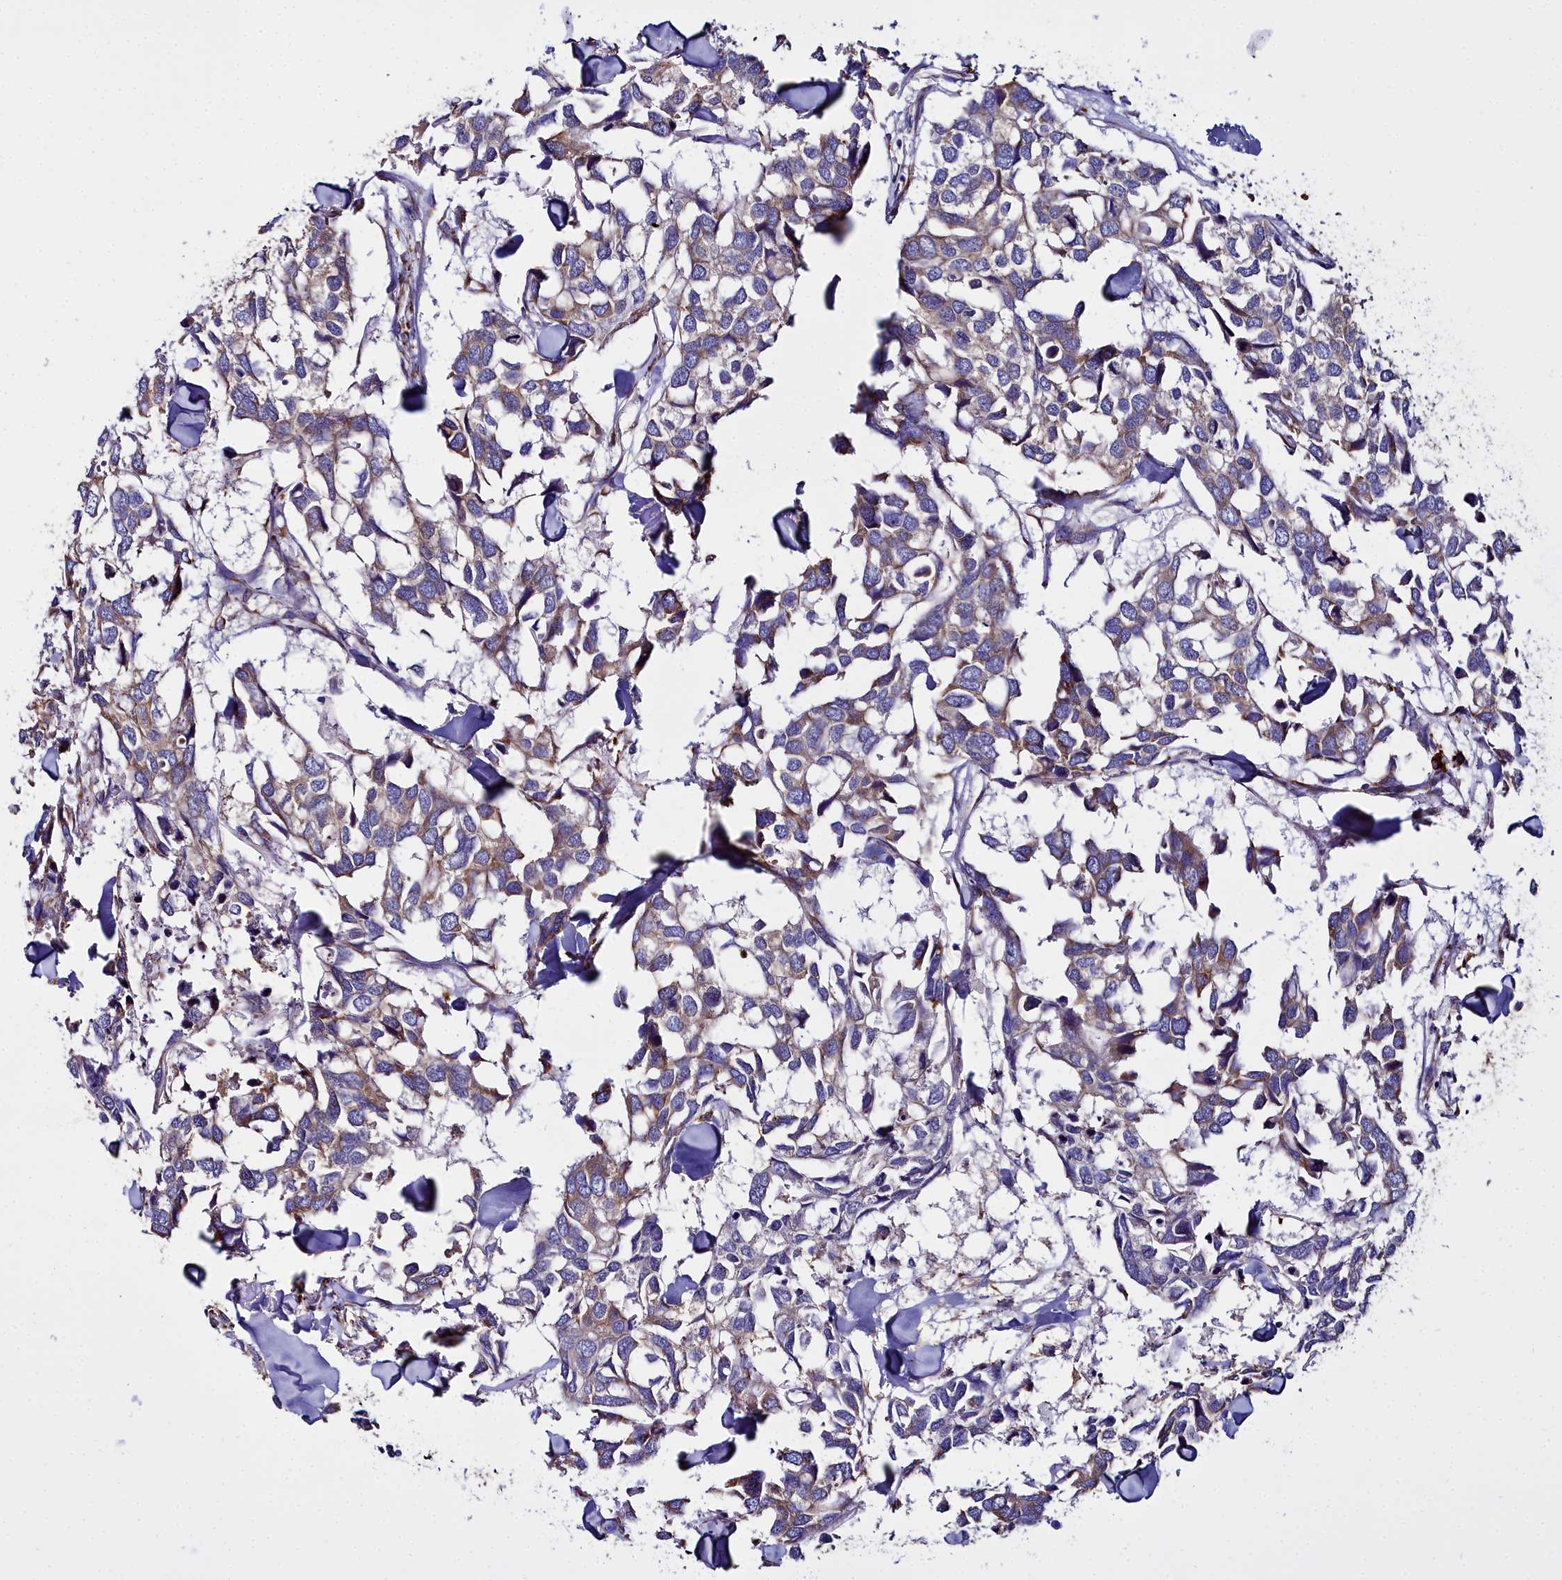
{"staining": {"intensity": "moderate", "quantity": "<25%", "location": "cytoplasmic/membranous"}, "tissue": "breast cancer", "cell_type": "Tumor cells", "image_type": "cancer", "snomed": [{"axis": "morphology", "description": "Duct carcinoma"}, {"axis": "topography", "description": "Breast"}], "caption": "Protein positivity by IHC demonstrates moderate cytoplasmic/membranous expression in about <25% of tumor cells in infiltrating ductal carcinoma (breast).", "gene": "TXNDC5", "patient": {"sex": "female", "age": 83}}